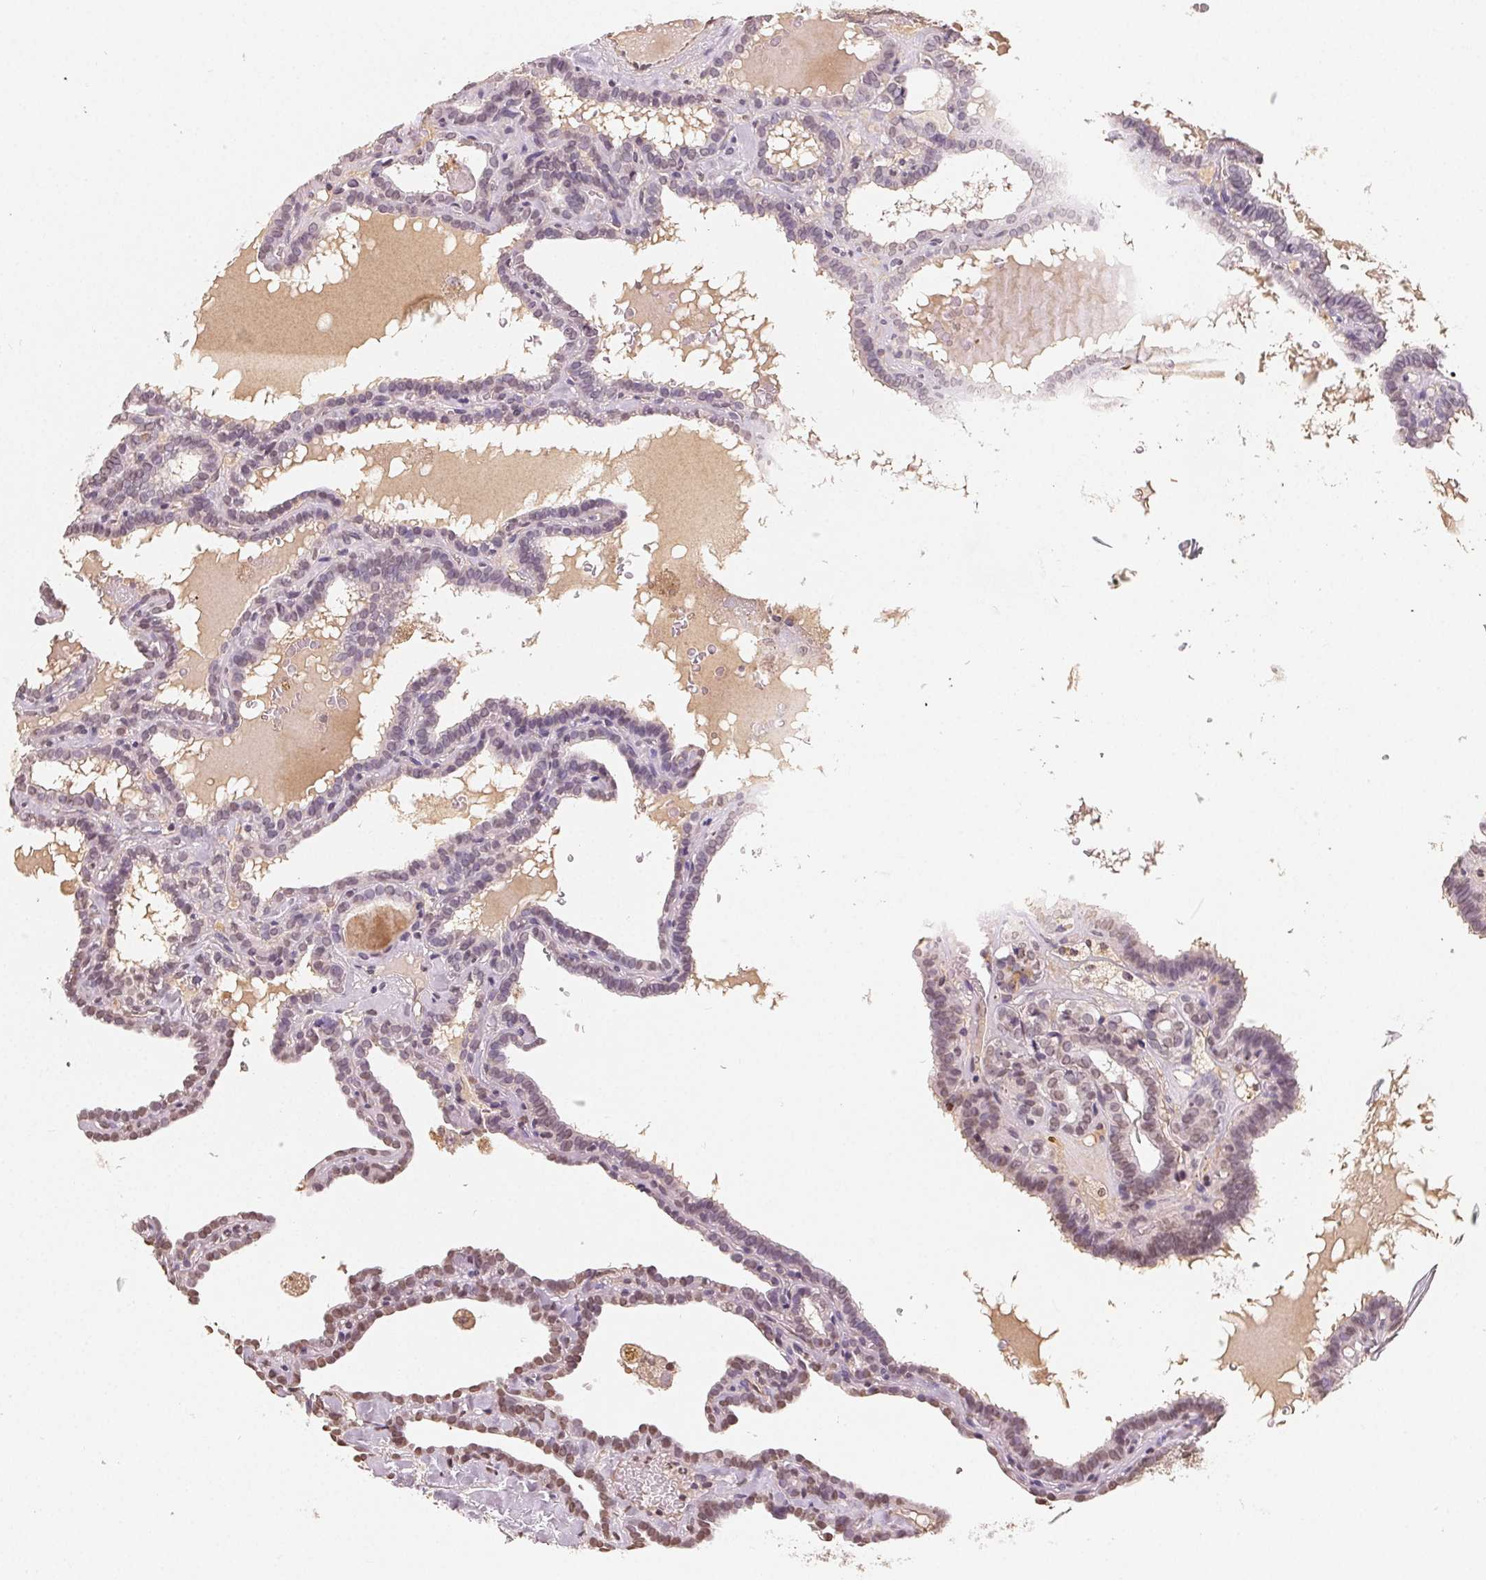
{"staining": {"intensity": "weak", "quantity": "<25%", "location": "nuclear"}, "tissue": "thyroid cancer", "cell_type": "Tumor cells", "image_type": "cancer", "snomed": [{"axis": "morphology", "description": "Papillary adenocarcinoma, NOS"}, {"axis": "topography", "description": "Thyroid gland"}], "caption": "Micrograph shows no significant protein staining in tumor cells of thyroid cancer. (DAB (3,3'-diaminobenzidine) IHC with hematoxylin counter stain).", "gene": "TBP", "patient": {"sex": "female", "age": 39}}